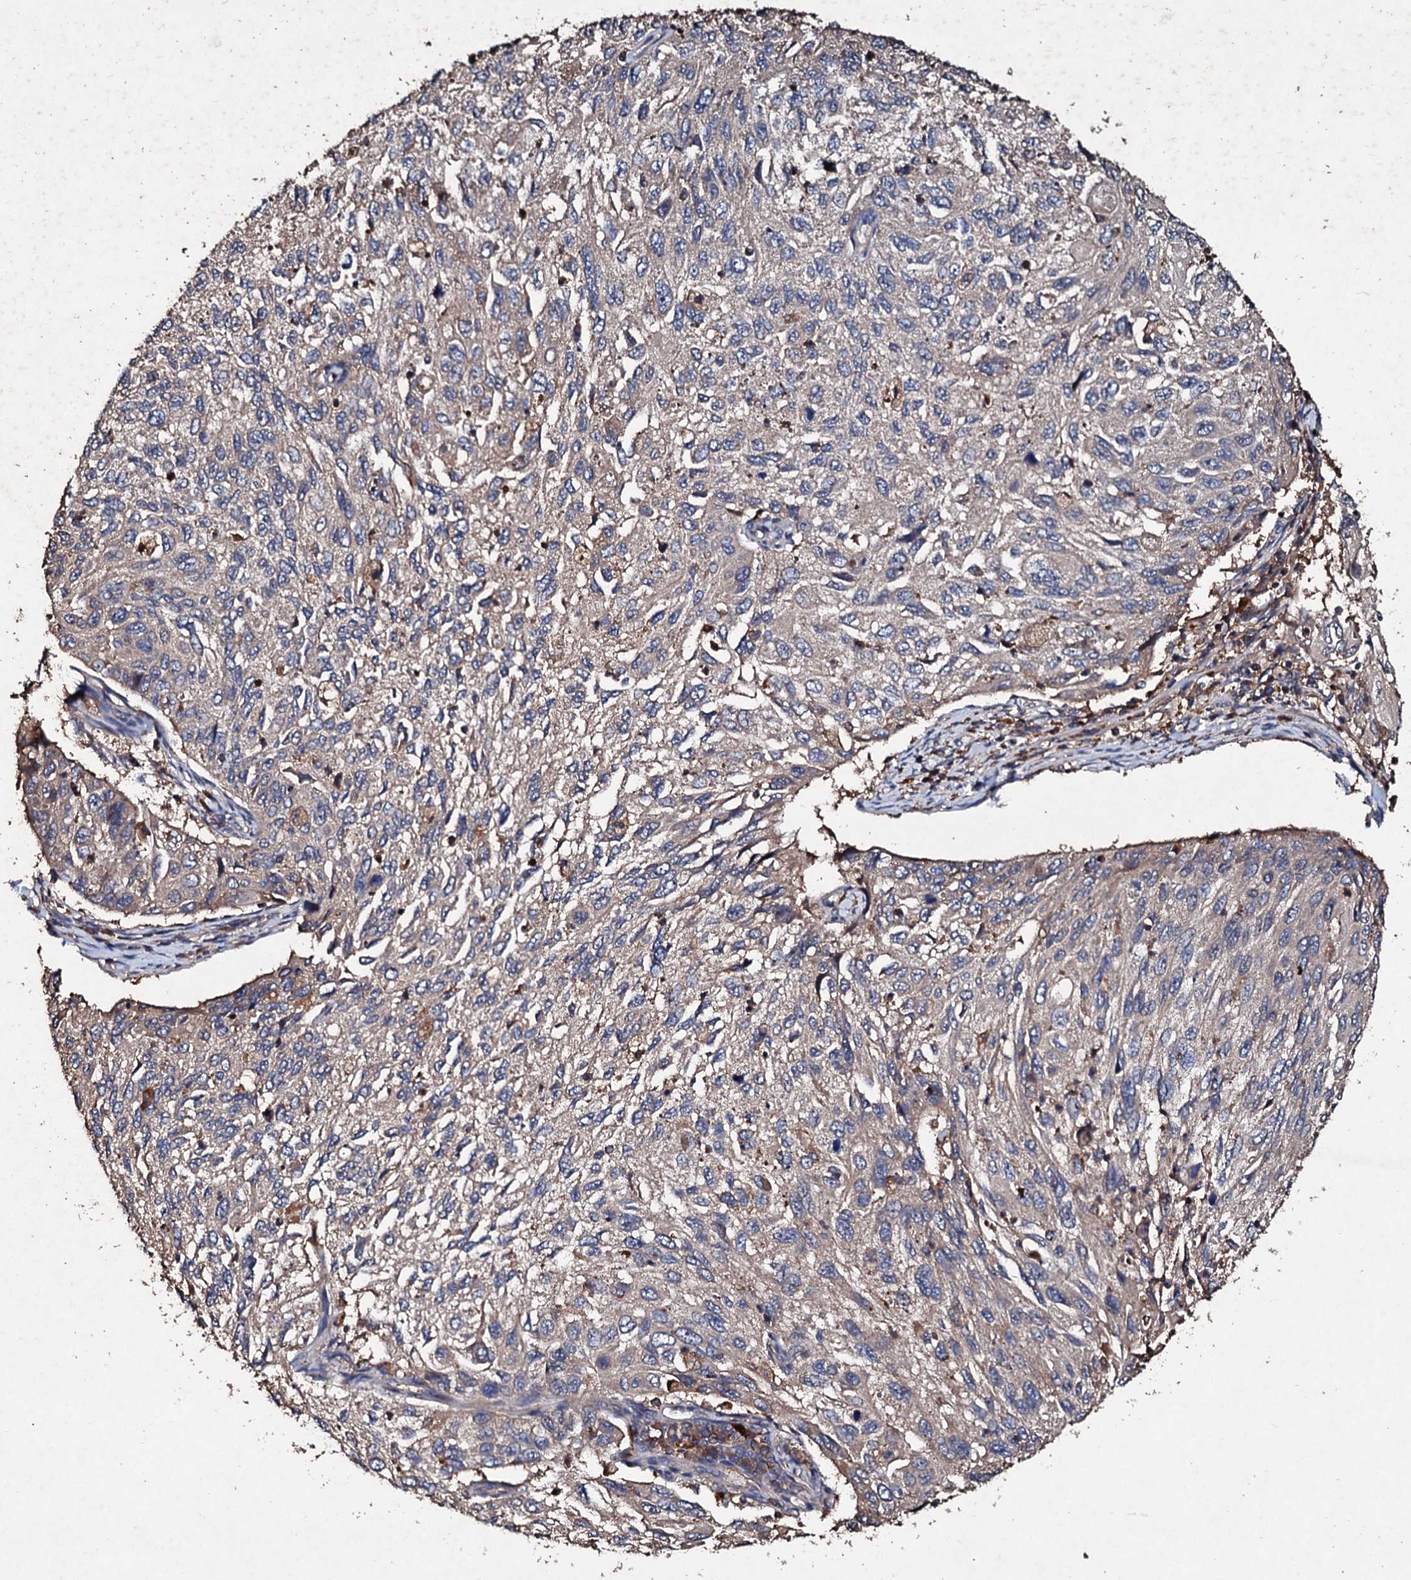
{"staining": {"intensity": "negative", "quantity": "none", "location": "none"}, "tissue": "cervical cancer", "cell_type": "Tumor cells", "image_type": "cancer", "snomed": [{"axis": "morphology", "description": "Squamous cell carcinoma, NOS"}, {"axis": "topography", "description": "Cervix"}], "caption": "A high-resolution image shows immunohistochemistry (IHC) staining of squamous cell carcinoma (cervical), which displays no significant staining in tumor cells.", "gene": "KERA", "patient": {"sex": "female", "age": 70}}